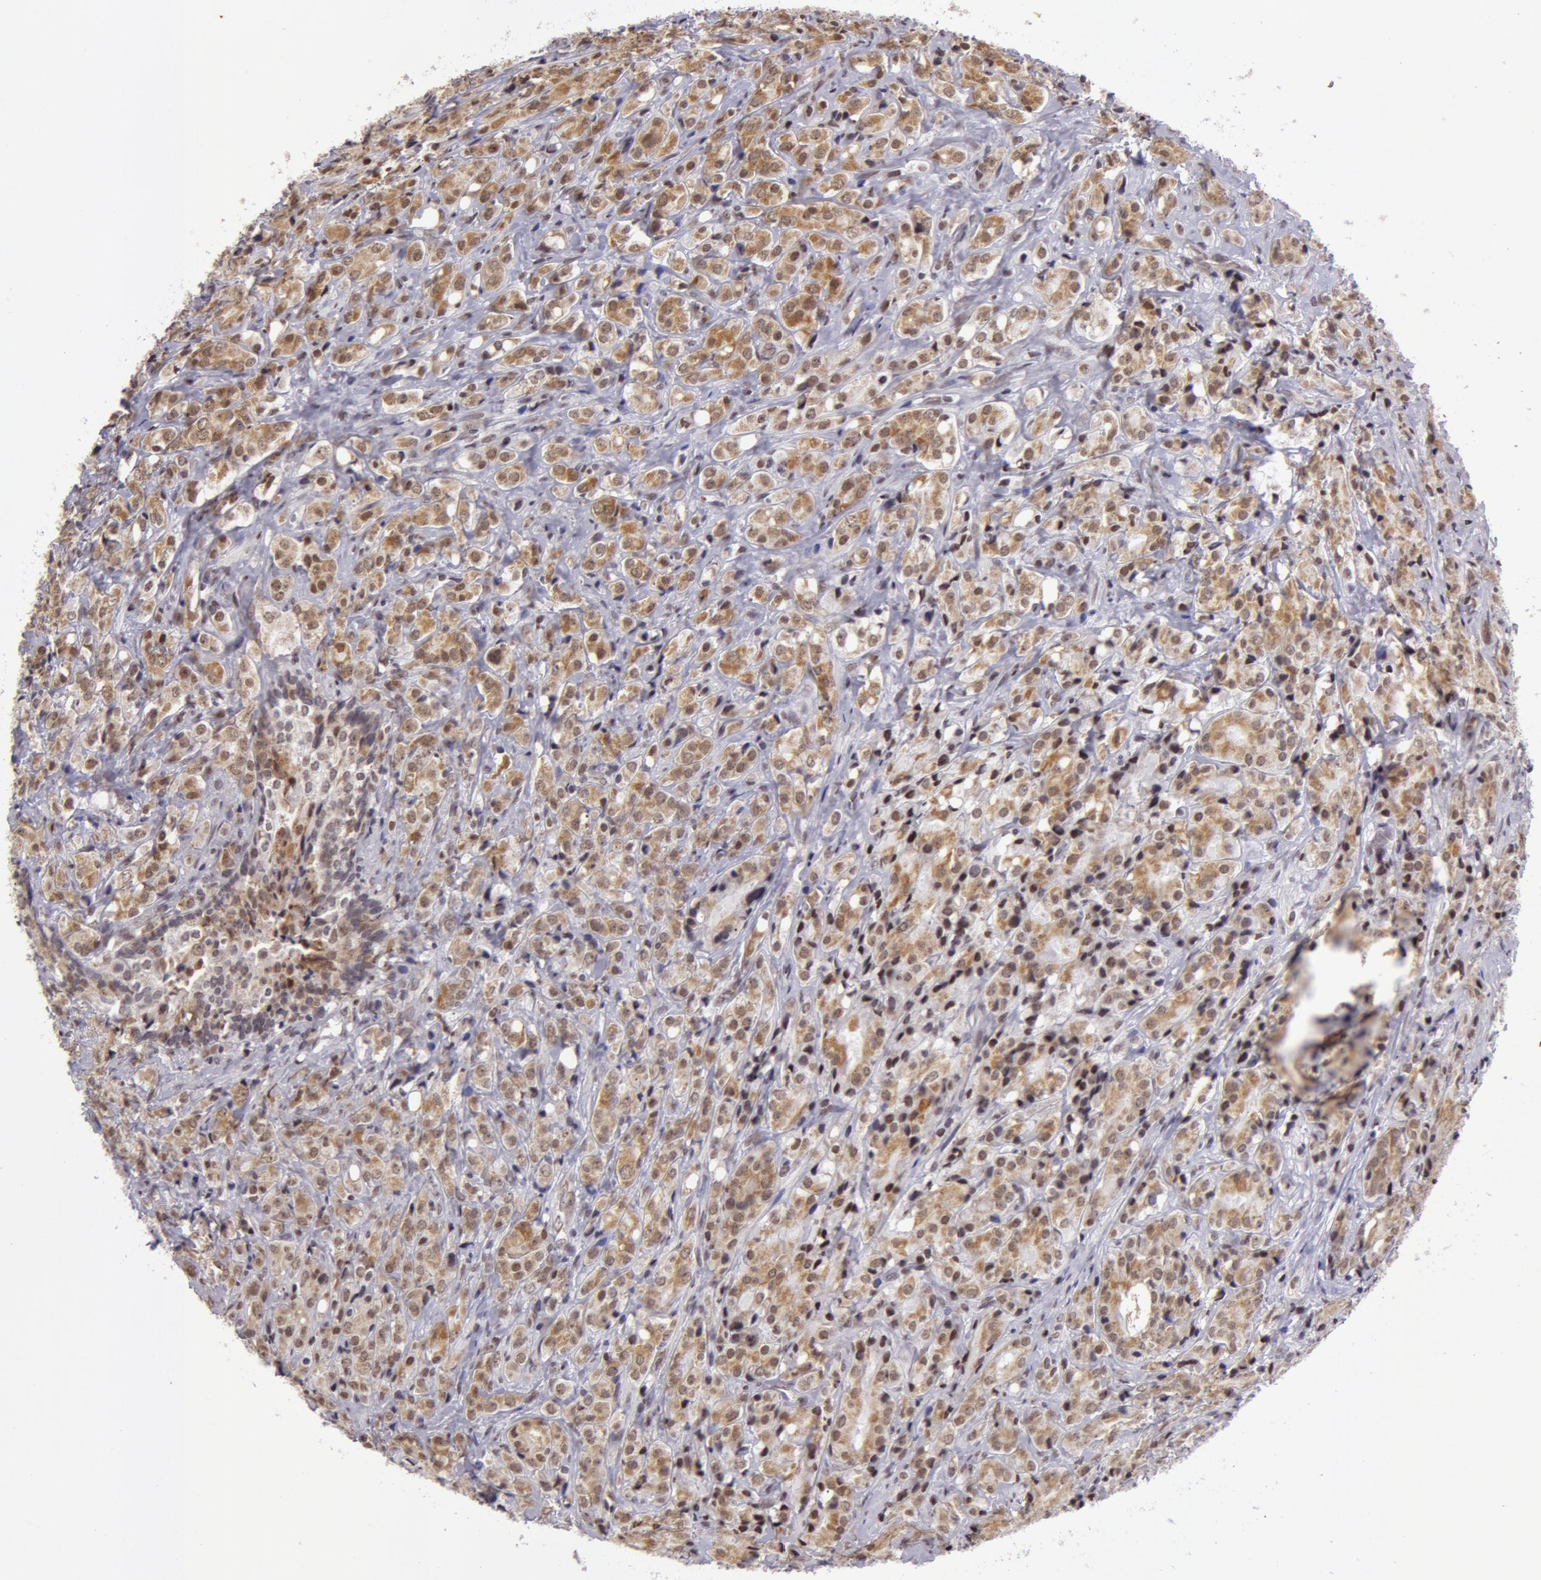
{"staining": {"intensity": "moderate", "quantity": "25%-75%", "location": "cytoplasmic/membranous,nuclear"}, "tissue": "prostate cancer", "cell_type": "Tumor cells", "image_type": "cancer", "snomed": [{"axis": "morphology", "description": "Adenocarcinoma, High grade"}, {"axis": "topography", "description": "Prostate"}], "caption": "A brown stain highlights moderate cytoplasmic/membranous and nuclear expression of a protein in human high-grade adenocarcinoma (prostate) tumor cells.", "gene": "VRTN", "patient": {"sex": "male", "age": 68}}